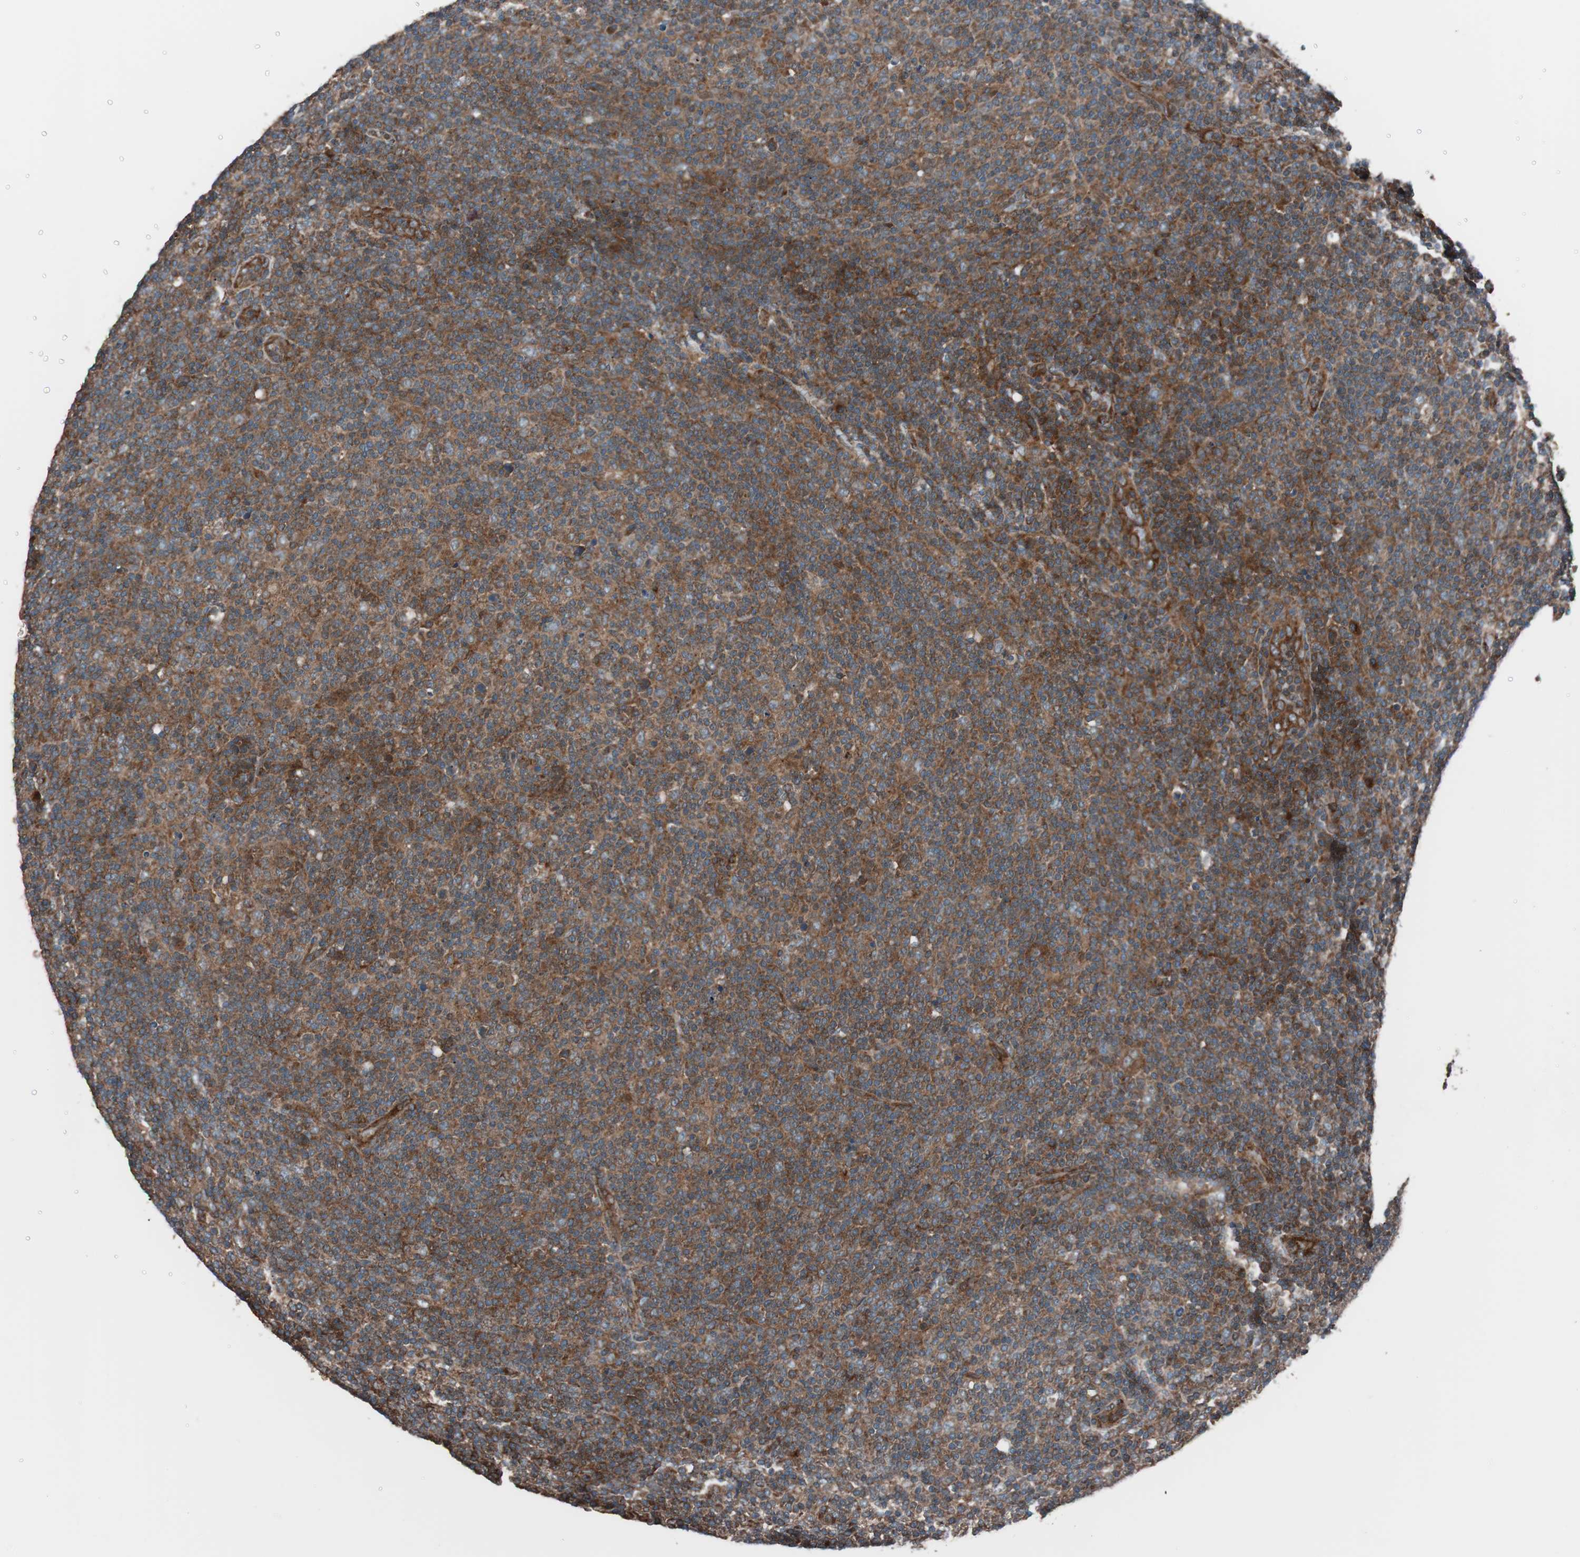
{"staining": {"intensity": "moderate", "quantity": ">75%", "location": "cytoplasmic/membranous"}, "tissue": "lymphoma", "cell_type": "Tumor cells", "image_type": "cancer", "snomed": [{"axis": "morphology", "description": "Malignant lymphoma, non-Hodgkin's type, Low grade"}, {"axis": "topography", "description": "Lymph node"}], "caption": "Immunohistochemistry (IHC) micrograph of low-grade malignant lymphoma, non-Hodgkin's type stained for a protein (brown), which shows medium levels of moderate cytoplasmic/membranous staining in approximately >75% of tumor cells.", "gene": "SEC31A", "patient": {"sex": "male", "age": 70}}